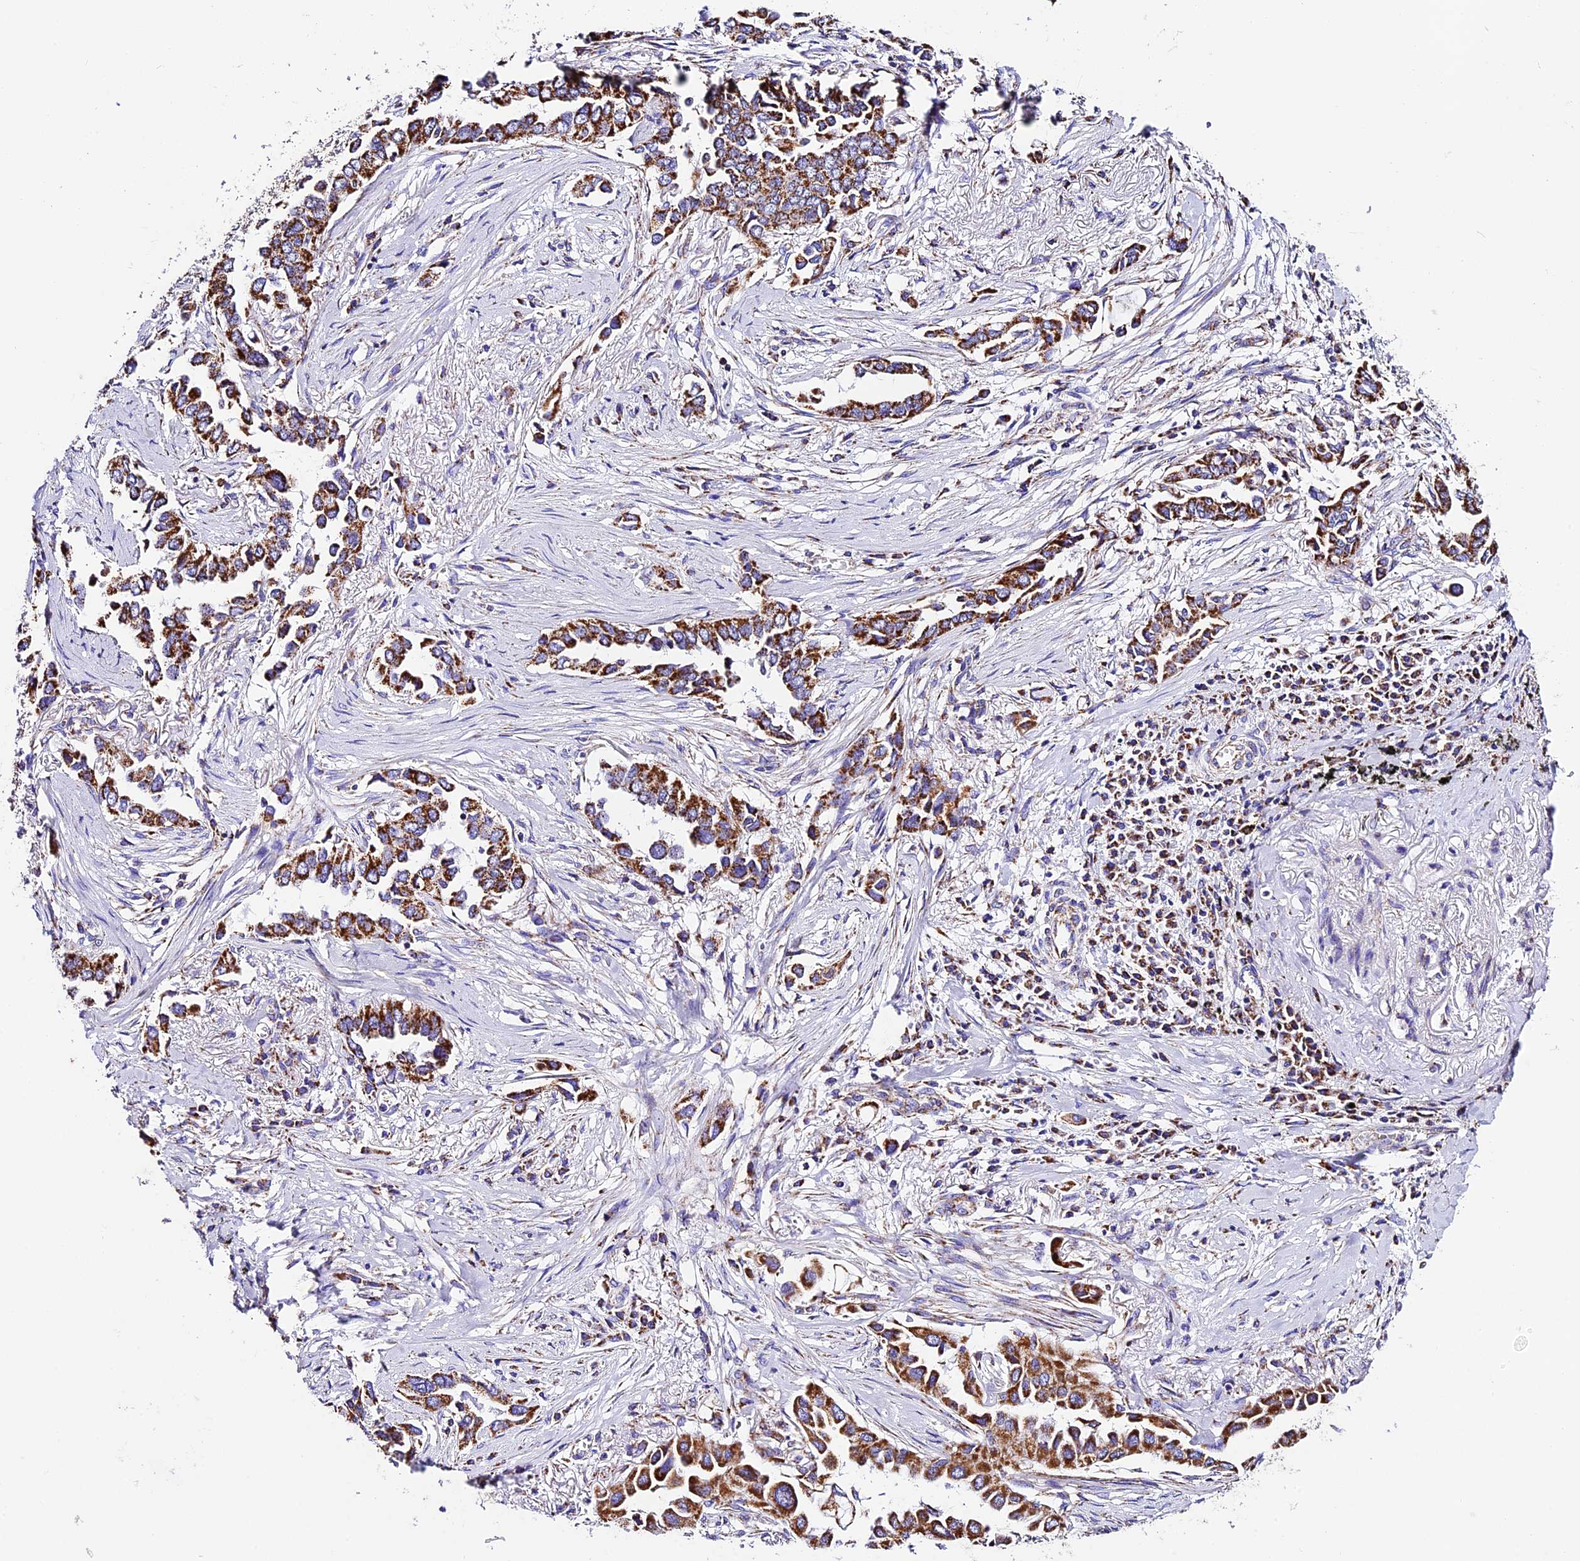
{"staining": {"intensity": "strong", "quantity": ">75%", "location": "cytoplasmic/membranous"}, "tissue": "lung cancer", "cell_type": "Tumor cells", "image_type": "cancer", "snomed": [{"axis": "morphology", "description": "Adenocarcinoma, NOS"}, {"axis": "topography", "description": "Lung"}], "caption": "An image showing strong cytoplasmic/membranous positivity in approximately >75% of tumor cells in lung adenocarcinoma, as visualized by brown immunohistochemical staining.", "gene": "DCAF5", "patient": {"sex": "female", "age": 76}}